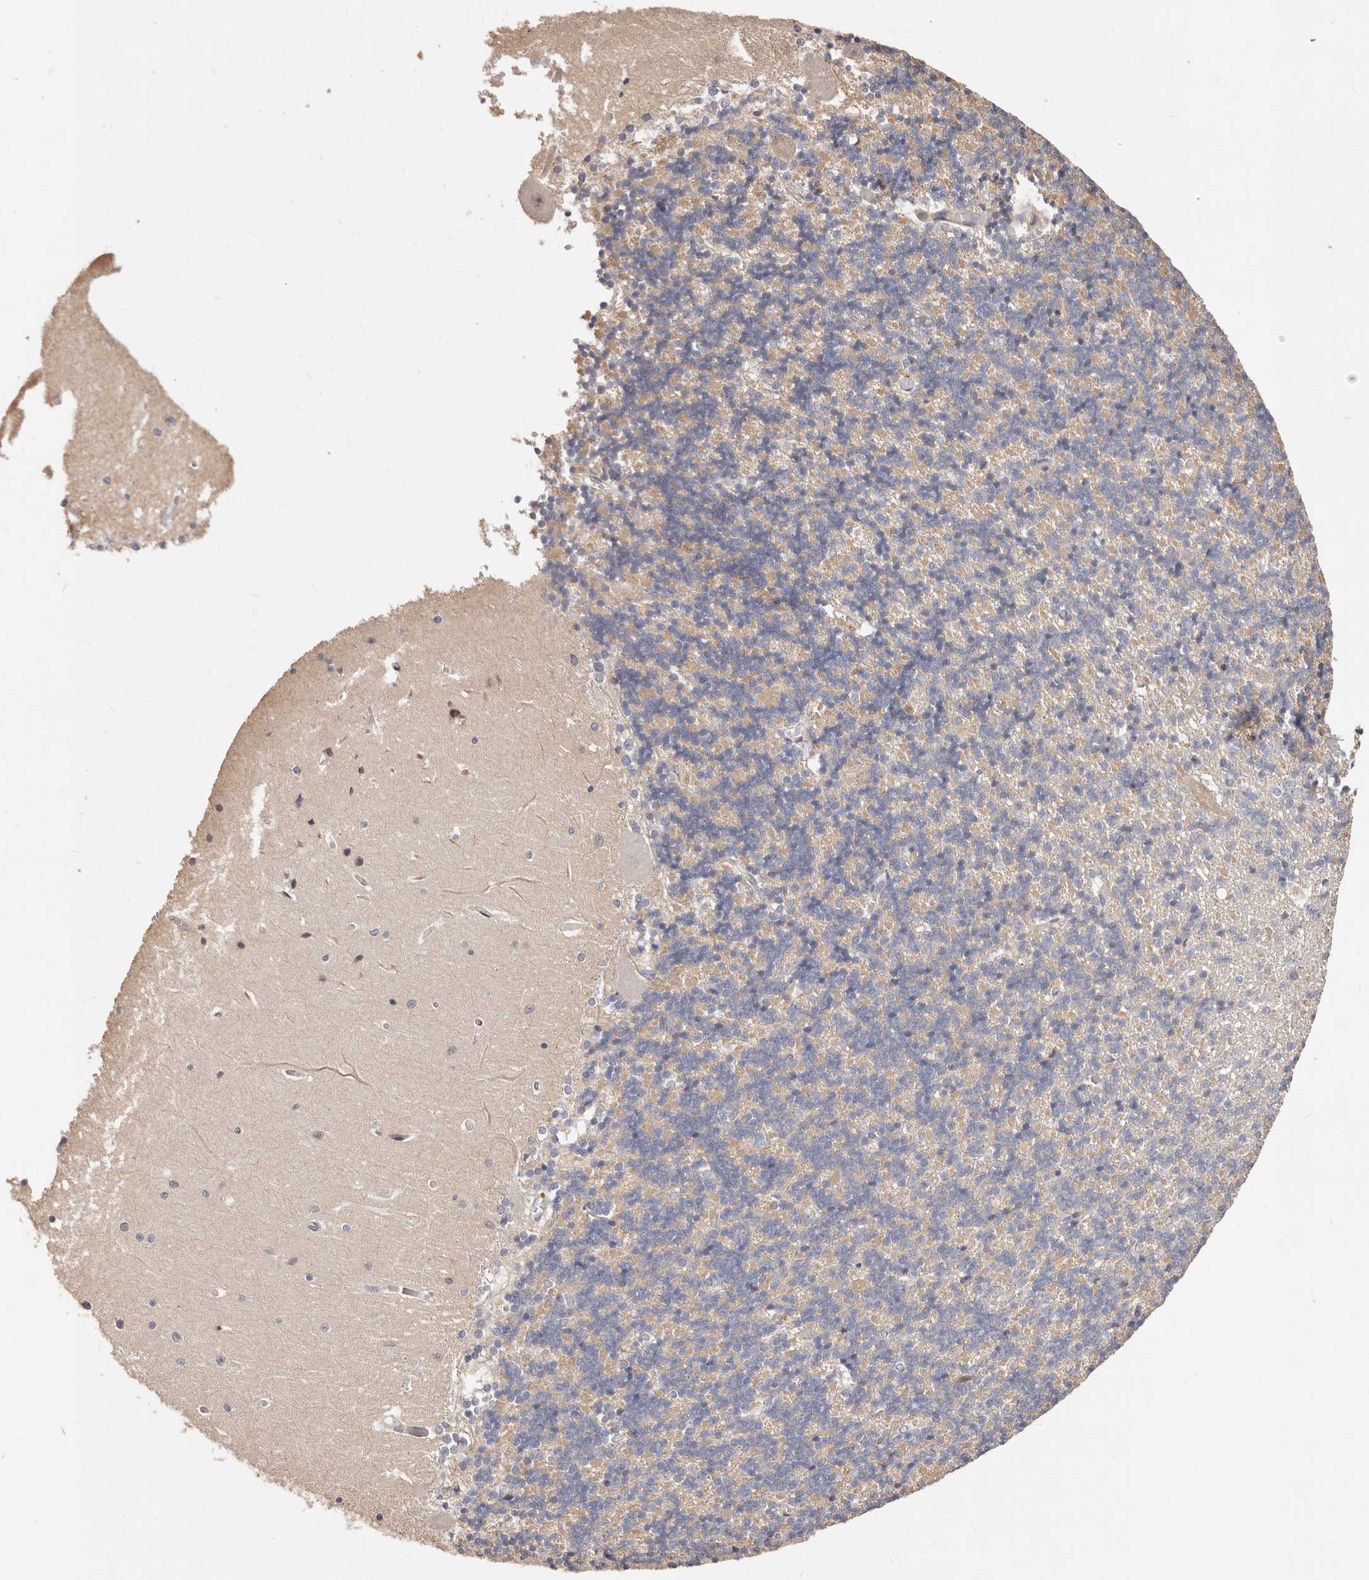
{"staining": {"intensity": "weak", "quantity": "25%-75%", "location": "cytoplasmic/membranous"}, "tissue": "cerebellum", "cell_type": "Cells in granular layer", "image_type": "normal", "snomed": [{"axis": "morphology", "description": "Normal tissue, NOS"}, {"axis": "topography", "description": "Cerebellum"}], "caption": "The immunohistochemical stain shows weak cytoplasmic/membranous positivity in cells in granular layer of unremarkable cerebellum.", "gene": "TRIP13", "patient": {"sex": "male", "age": 37}}